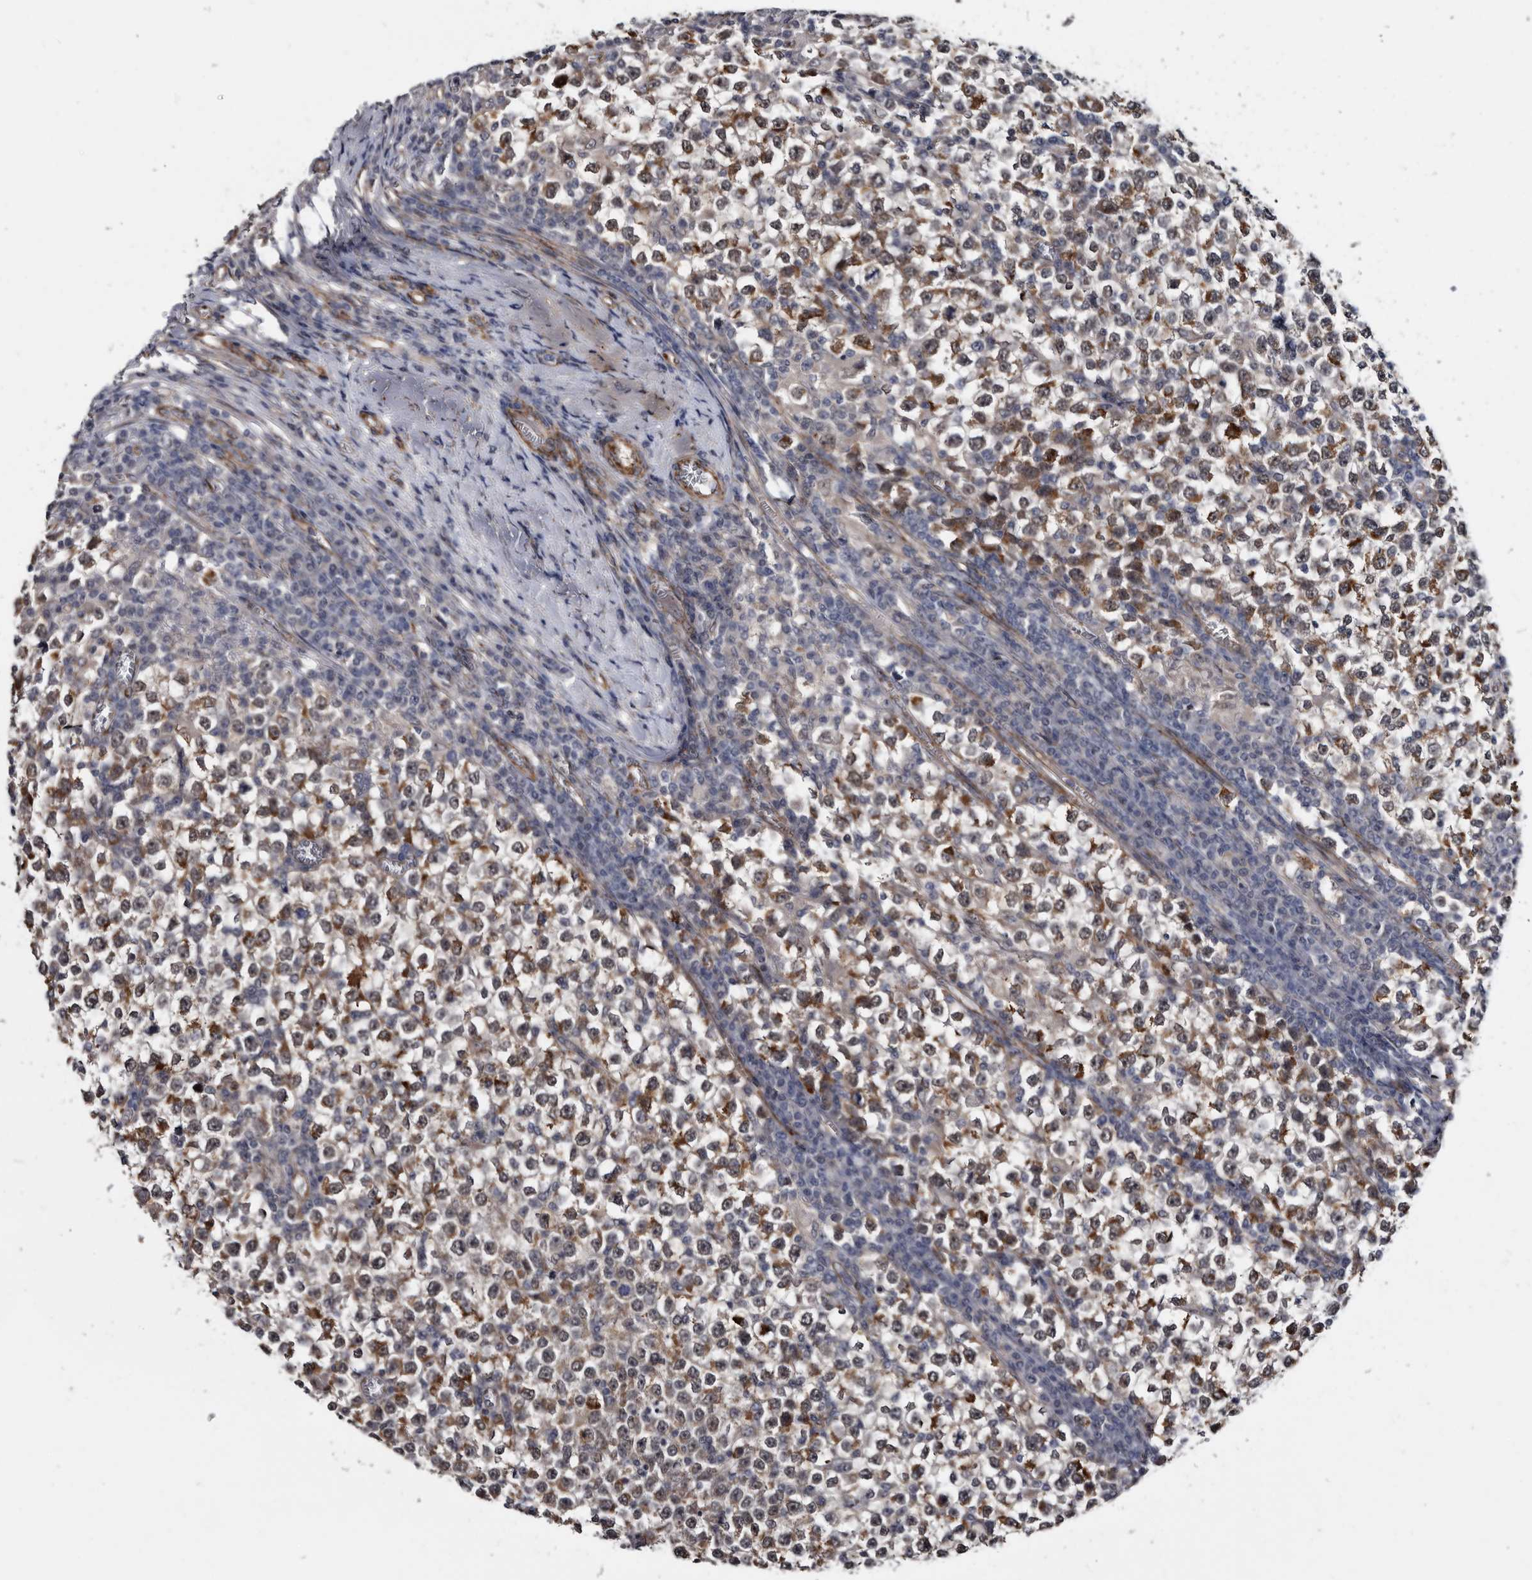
{"staining": {"intensity": "moderate", "quantity": ">75%", "location": "cytoplasmic/membranous"}, "tissue": "testis cancer", "cell_type": "Tumor cells", "image_type": "cancer", "snomed": [{"axis": "morphology", "description": "Seminoma, NOS"}, {"axis": "topography", "description": "Testis"}], "caption": "Testis cancer tissue displays moderate cytoplasmic/membranous expression in approximately >75% of tumor cells, visualized by immunohistochemistry.", "gene": "ARMCX2", "patient": {"sex": "male", "age": 65}}